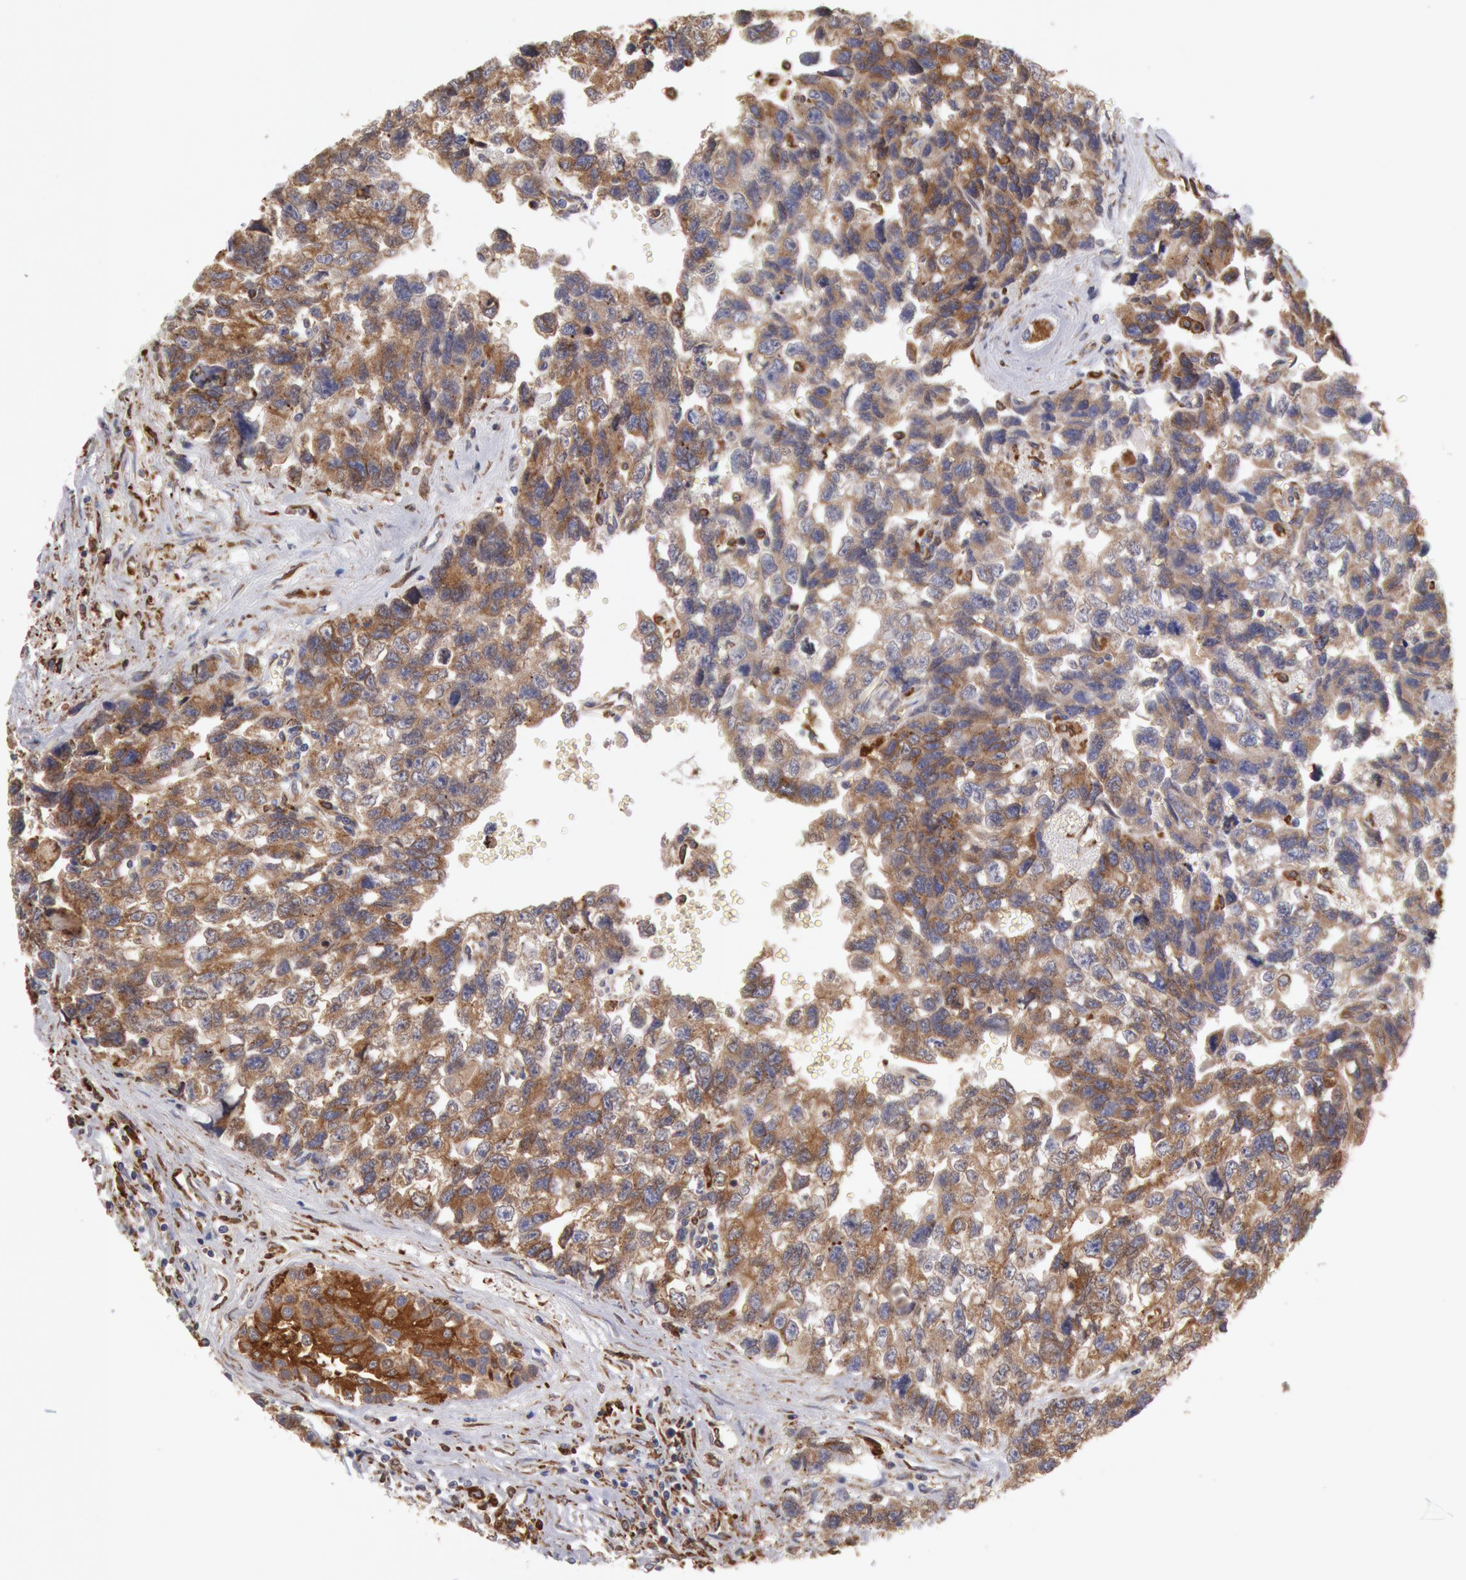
{"staining": {"intensity": "moderate", "quantity": ">75%", "location": "cytoplasmic/membranous"}, "tissue": "testis cancer", "cell_type": "Tumor cells", "image_type": "cancer", "snomed": [{"axis": "morphology", "description": "Carcinoma, Embryonal, NOS"}, {"axis": "topography", "description": "Testis"}], "caption": "The micrograph reveals staining of embryonal carcinoma (testis), revealing moderate cytoplasmic/membranous protein positivity (brown color) within tumor cells.", "gene": "ERP44", "patient": {"sex": "male", "age": 31}}